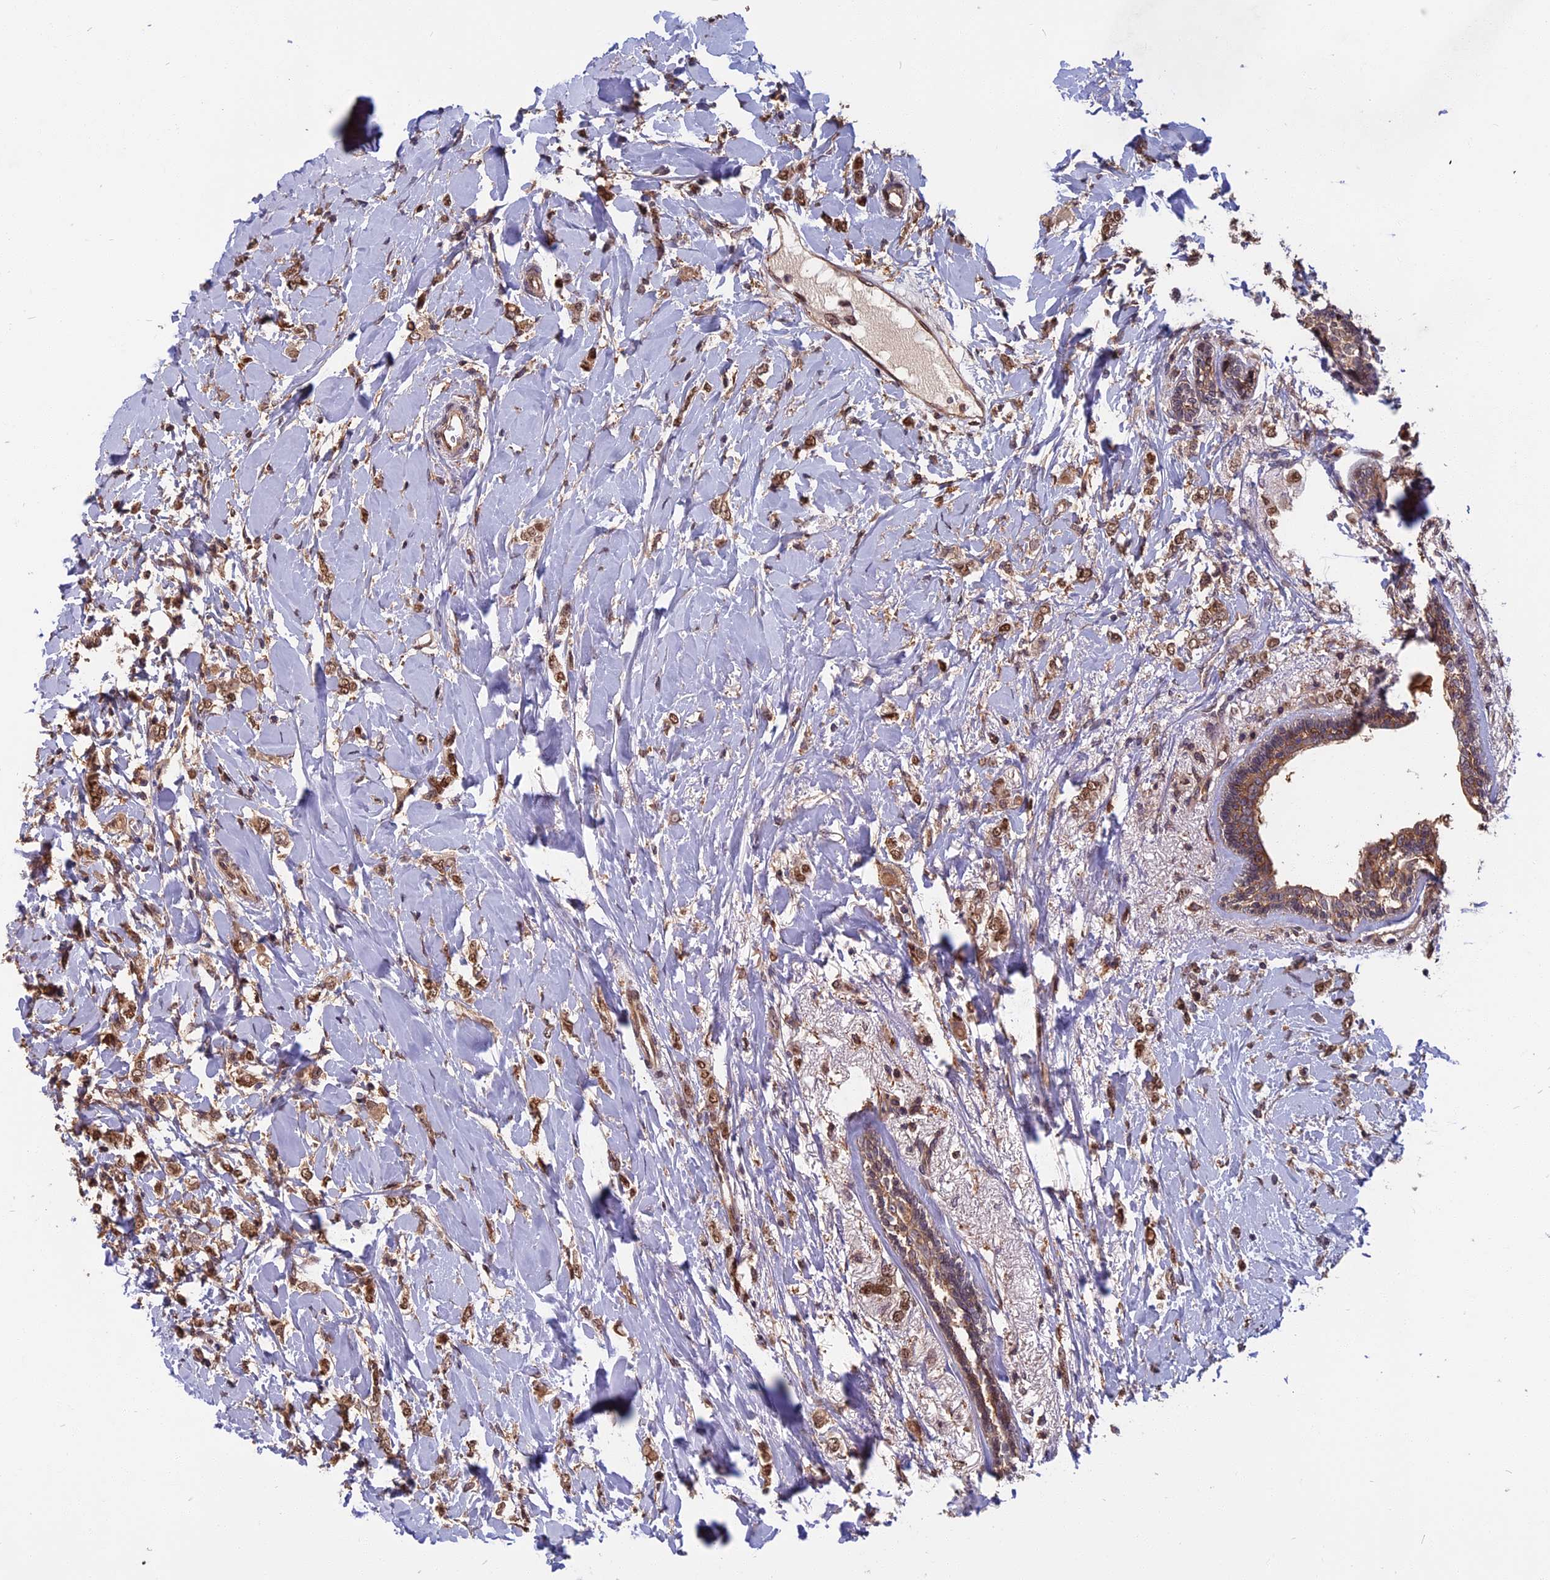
{"staining": {"intensity": "moderate", "quantity": ">75%", "location": "cytoplasmic/membranous,nuclear"}, "tissue": "breast cancer", "cell_type": "Tumor cells", "image_type": "cancer", "snomed": [{"axis": "morphology", "description": "Normal tissue, NOS"}, {"axis": "morphology", "description": "Lobular carcinoma"}, {"axis": "topography", "description": "Breast"}], "caption": "An immunohistochemistry (IHC) histopathology image of neoplastic tissue is shown. Protein staining in brown highlights moderate cytoplasmic/membranous and nuclear positivity in breast lobular carcinoma within tumor cells. Using DAB (brown) and hematoxylin (blue) stains, captured at high magnification using brightfield microscopy.", "gene": "SPG11", "patient": {"sex": "female", "age": 47}}